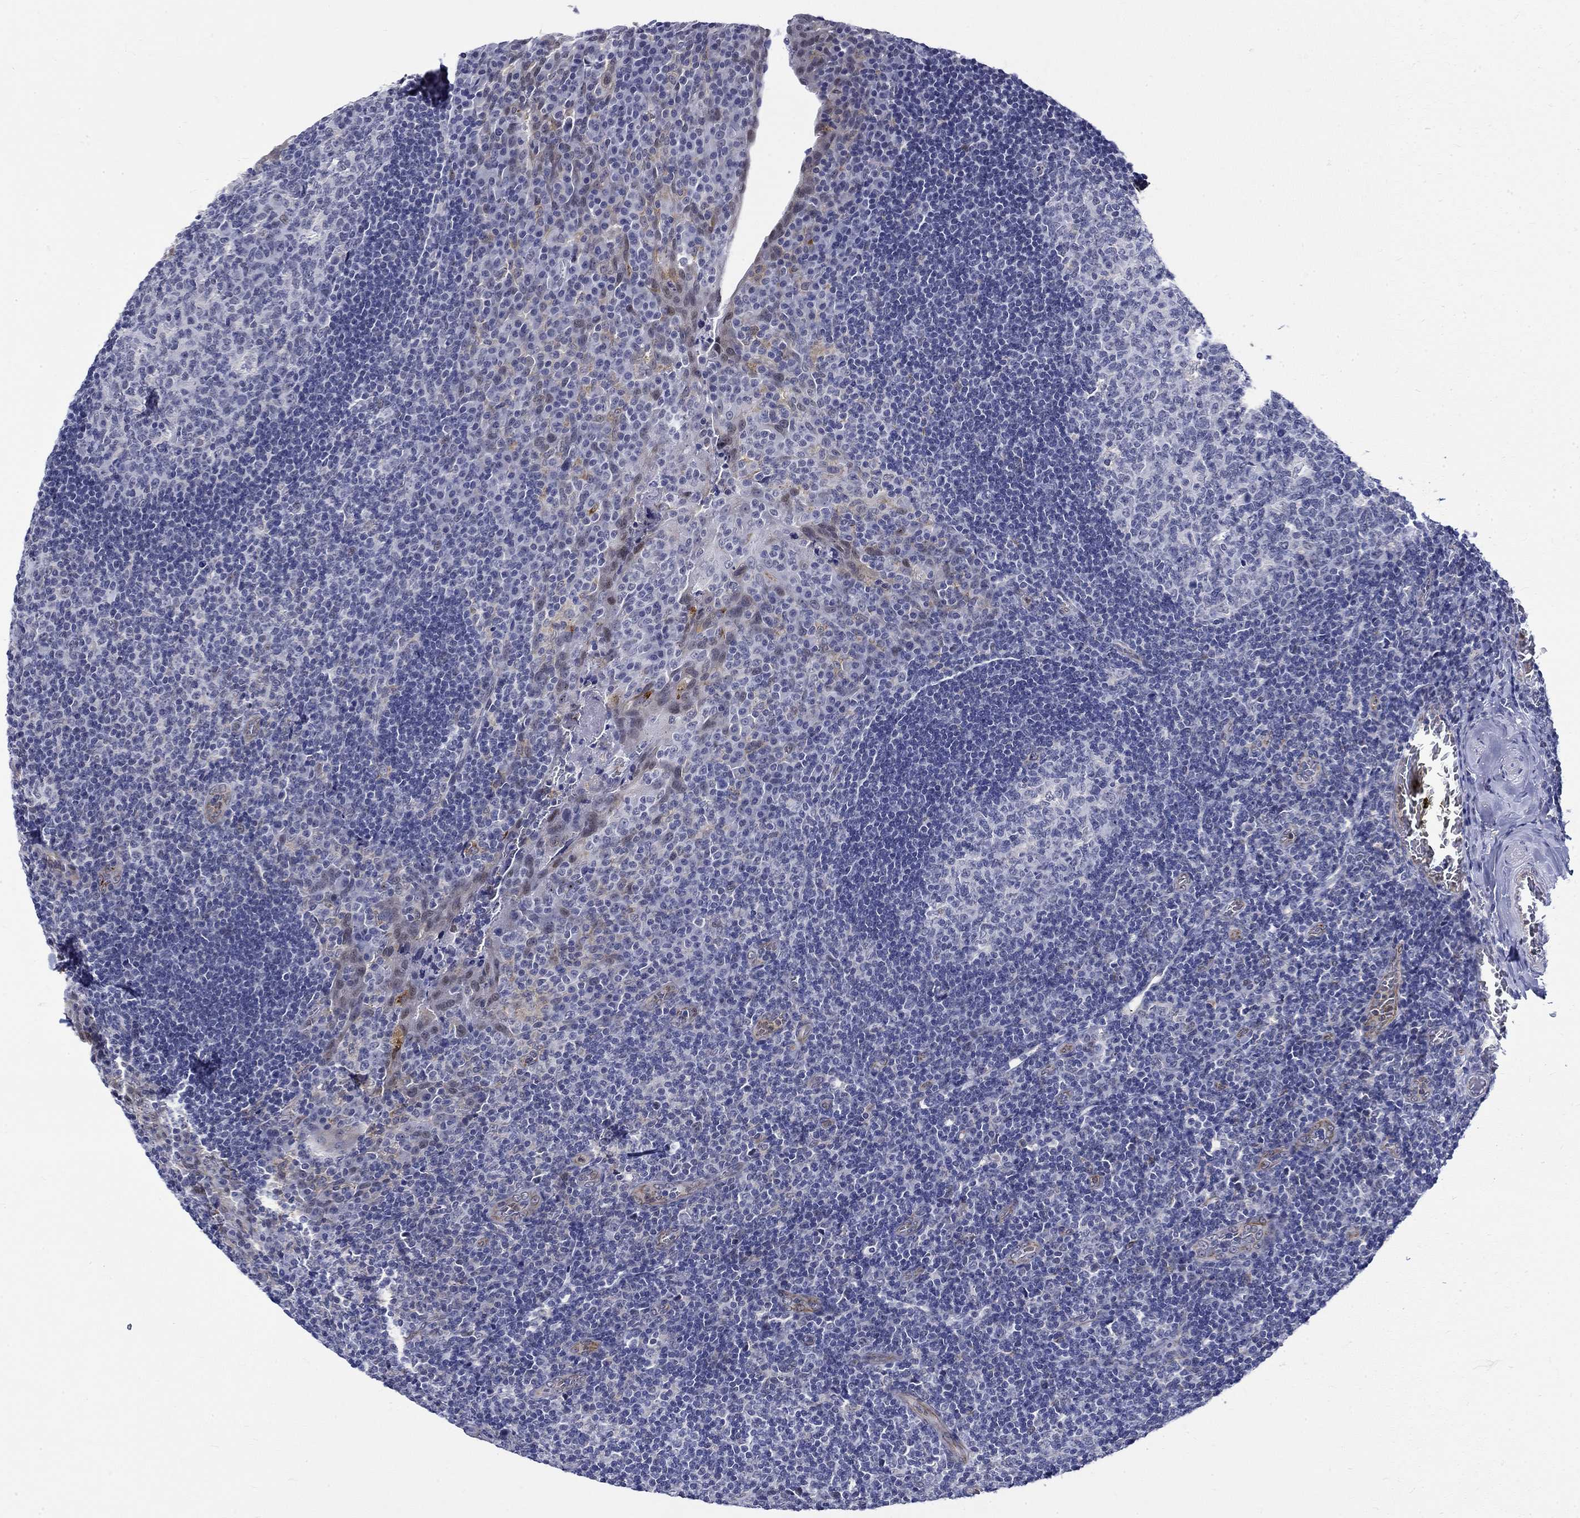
{"staining": {"intensity": "negative", "quantity": "none", "location": "none"}, "tissue": "tonsil", "cell_type": "Germinal center cells", "image_type": "normal", "snomed": [{"axis": "morphology", "description": "Normal tissue, NOS"}, {"axis": "topography", "description": "Tonsil"}], "caption": "High power microscopy image of an immunohistochemistry micrograph of unremarkable tonsil, revealing no significant expression in germinal center cells. Brightfield microscopy of immunohistochemistry stained with DAB (brown) and hematoxylin (blue), captured at high magnification.", "gene": "ST6GALNAC1", "patient": {"sex": "male", "age": 17}}